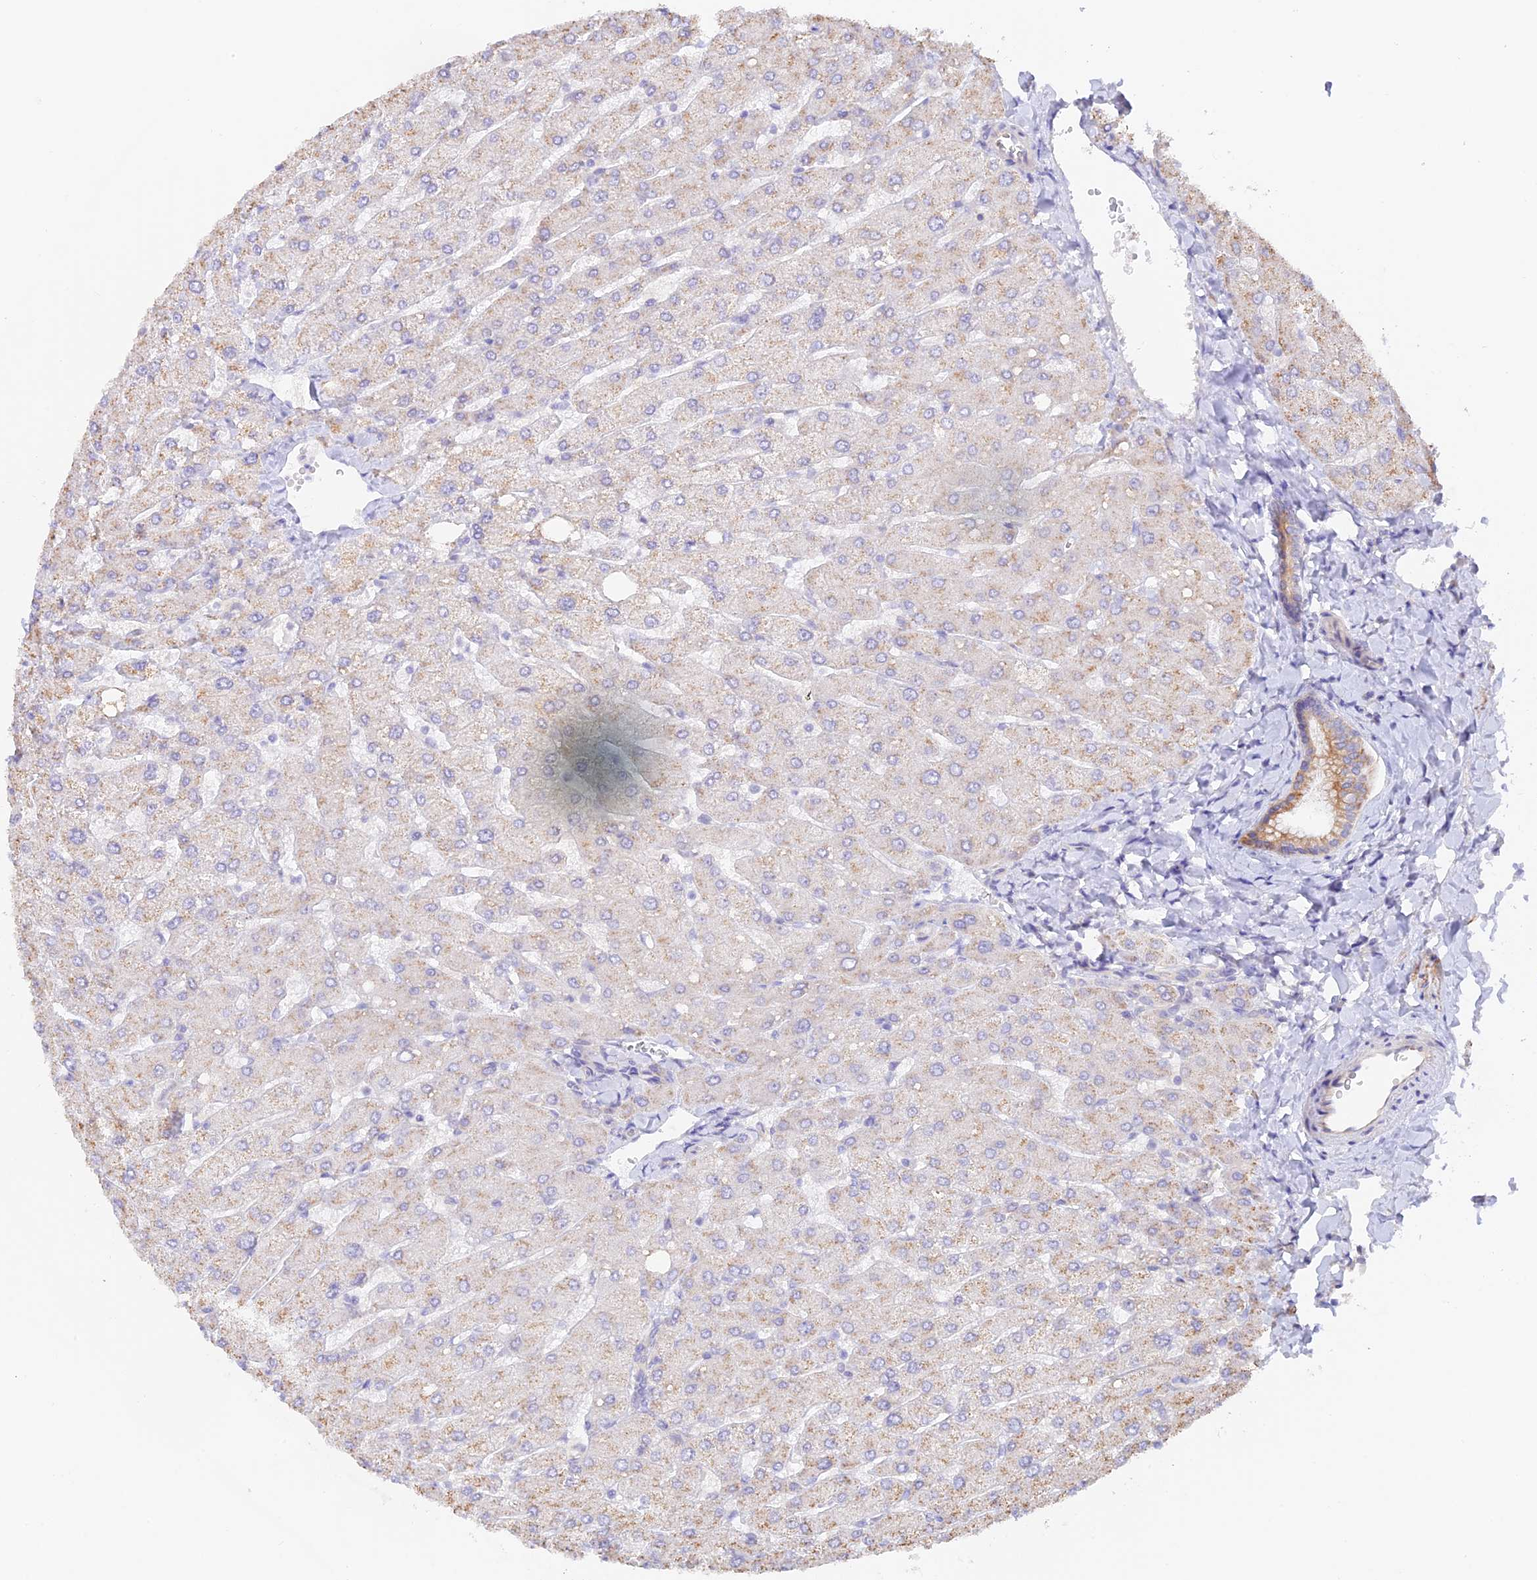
{"staining": {"intensity": "moderate", "quantity": "<25%", "location": "cytoplasmic/membranous"}, "tissue": "liver", "cell_type": "Cholangiocytes", "image_type": "normal", "snomed": [{"axis": "morphology", "description": "Normal tissue, NOS"}, {"axis": "topography", "description": "Liver"}], "caption": "Liver stained for a protein reveals moderate cytoplasmic/membranous positivity in cholangiocytes. The protein of interest is stained brown, and the nuclei are stained in blue (DAB IHC with brightfield microscopy, high magnification).", "gene": "CAMSAP3", "patient": {"sex": "male", "age": 55}}